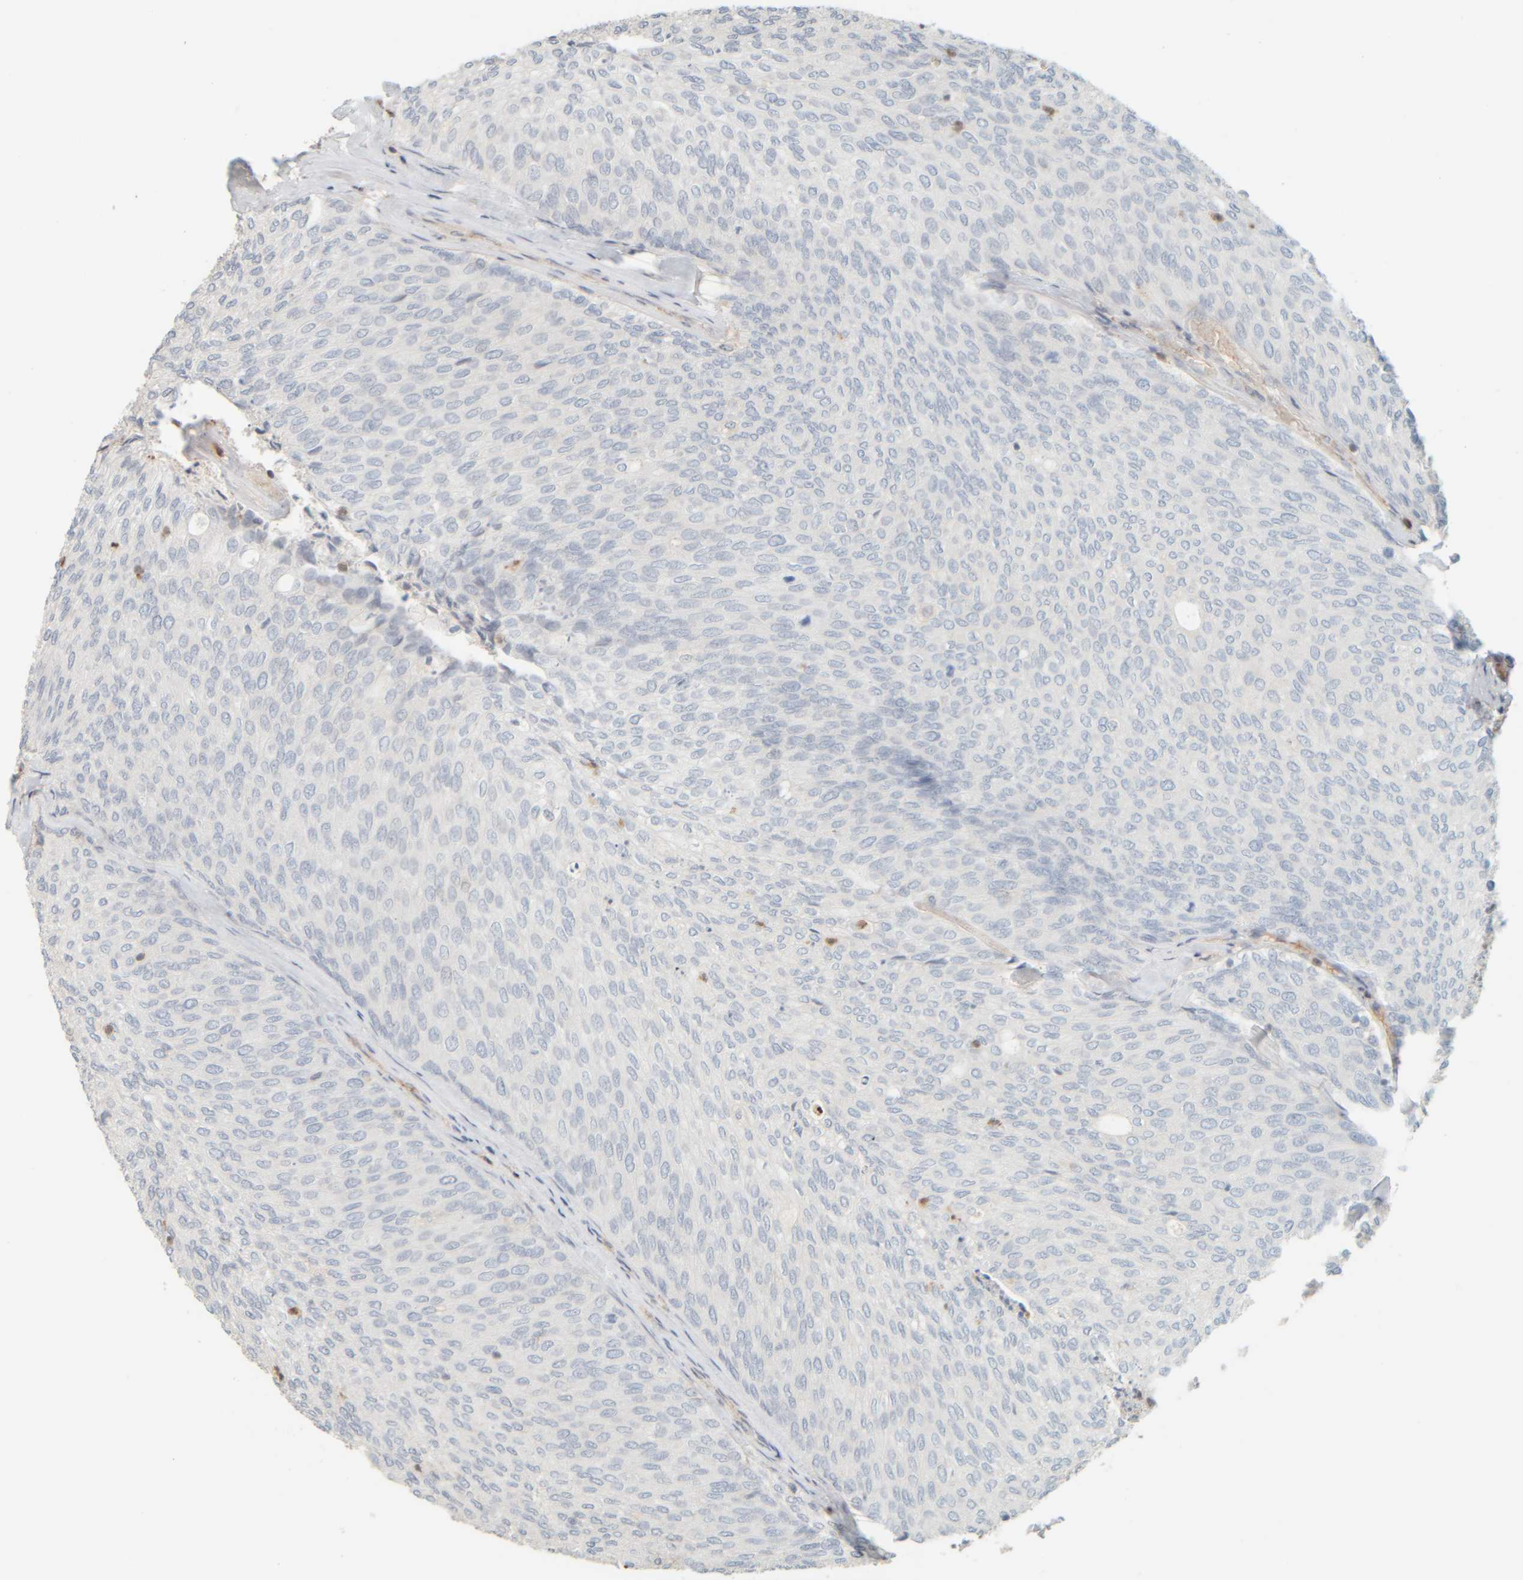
{"staining": {"intensity": "negative", "quantity": "none", "location": "none"}, "tissue": "urothelial cancer", "cell_type": "Tumor cells", "image_type": "cancer", "snomed": [{"axis": "morphology", "description": "Urothelial carcinoma, Low grade"}, {"axis": "topography", "description": "Urinary bladder"}], "caption": "The micrograph displays no significant positivity in tumor cells of low-grade urothelial carcinoma.", "gene": "PTGES3L-AARSD1", "patient": {"sex": "female", "age": 79}}